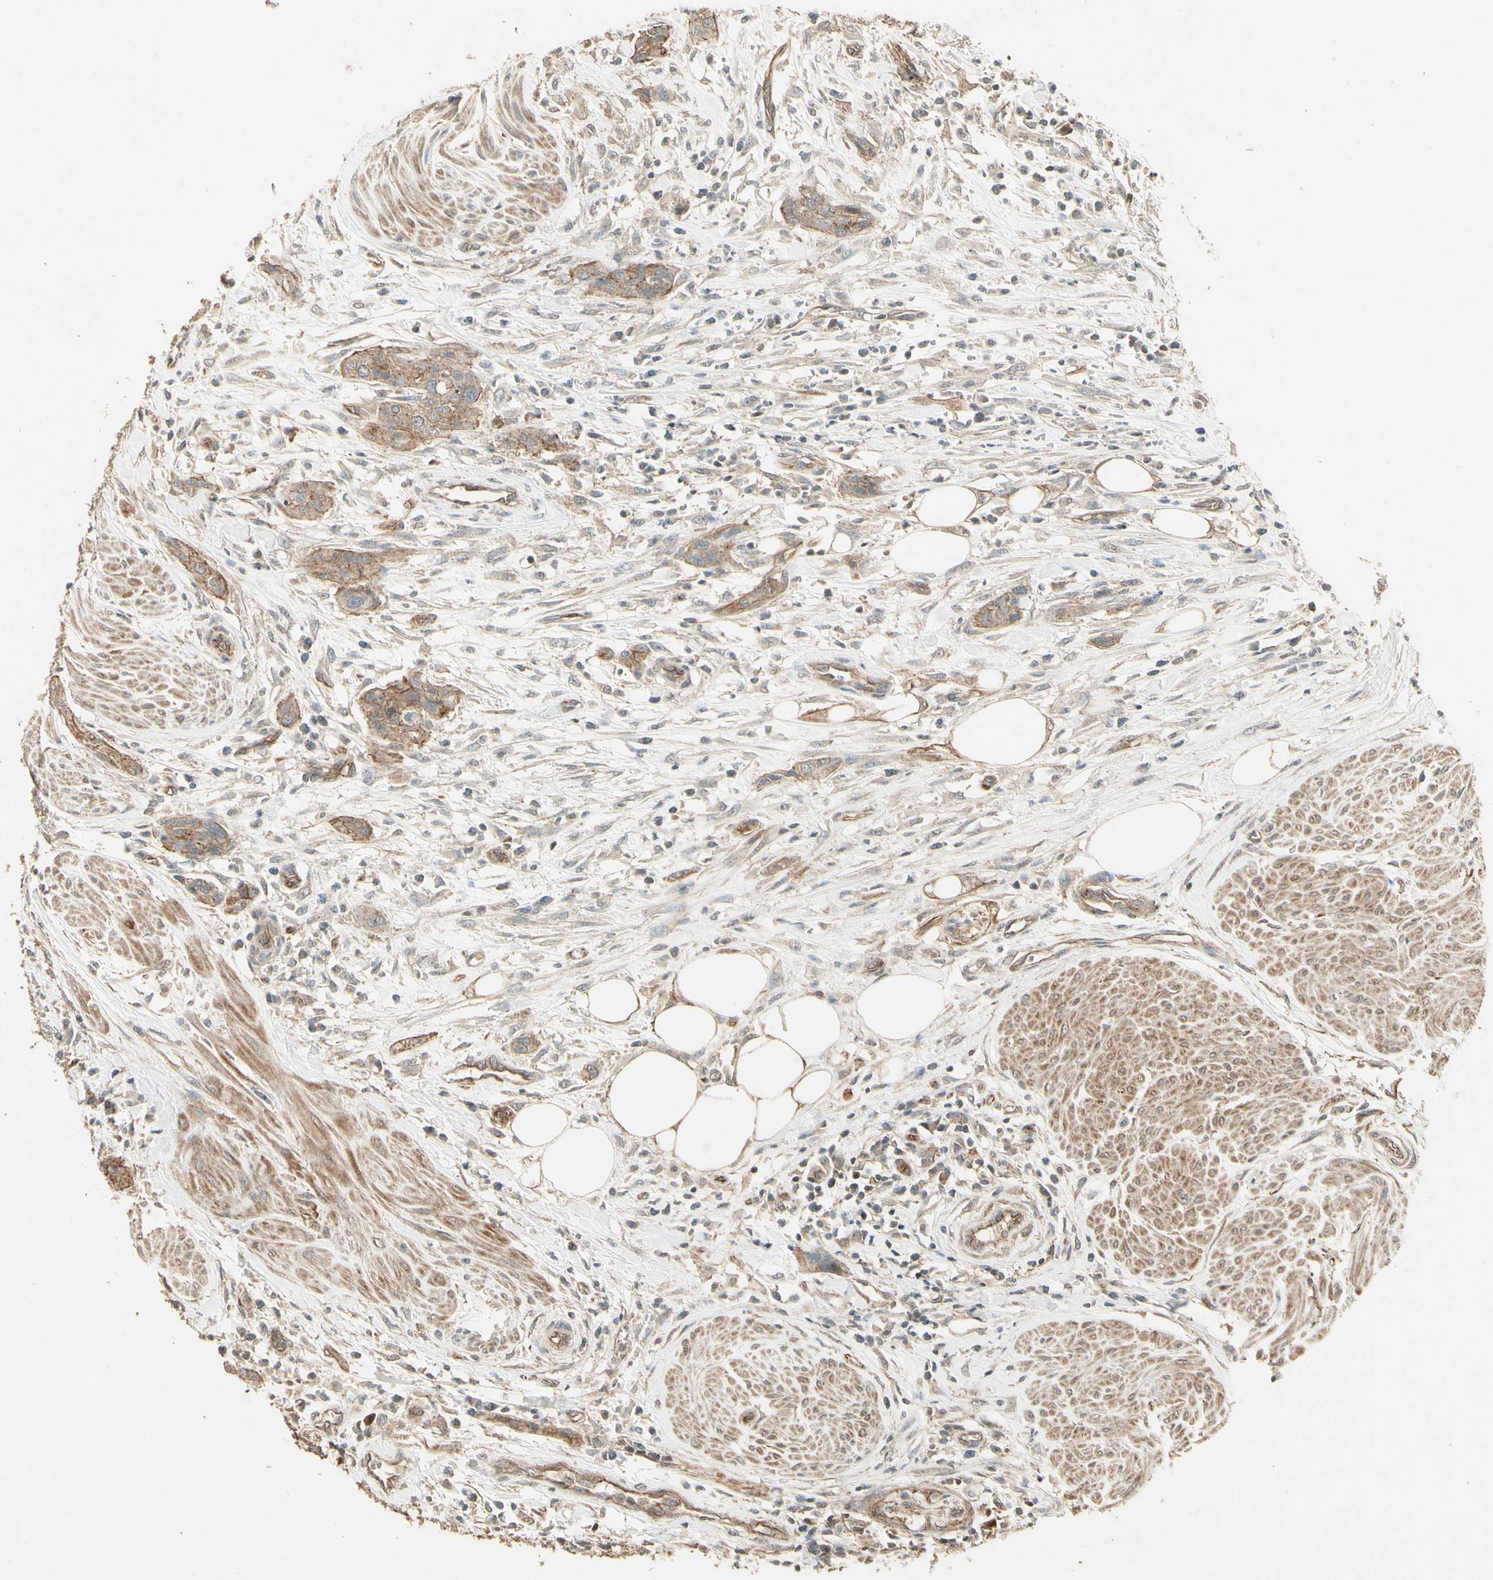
{"staining": {"intensity": "moderate", "quantity": ">75%", "location": "cytoplasmic/membranous"}, "tissue": "urothelial cancer", "cell_type": "Tumor cells", "image_type": "cancer", "snomed": [{"axis": "morphology", "description": "Urothelial carcinoma, High grade"}, {"axis": "topography", "description": "Urinary bladder"}], "caption": "DAB (3,3'-diaminobenzidine) immunohistochemical staining of urothelial cancer exhibits moderate cytoplasmic/membranous protein staining in approximately >75% of tumor cells.", "gene": "RNF180", "patient": {"sex": "male", "age": 35}}